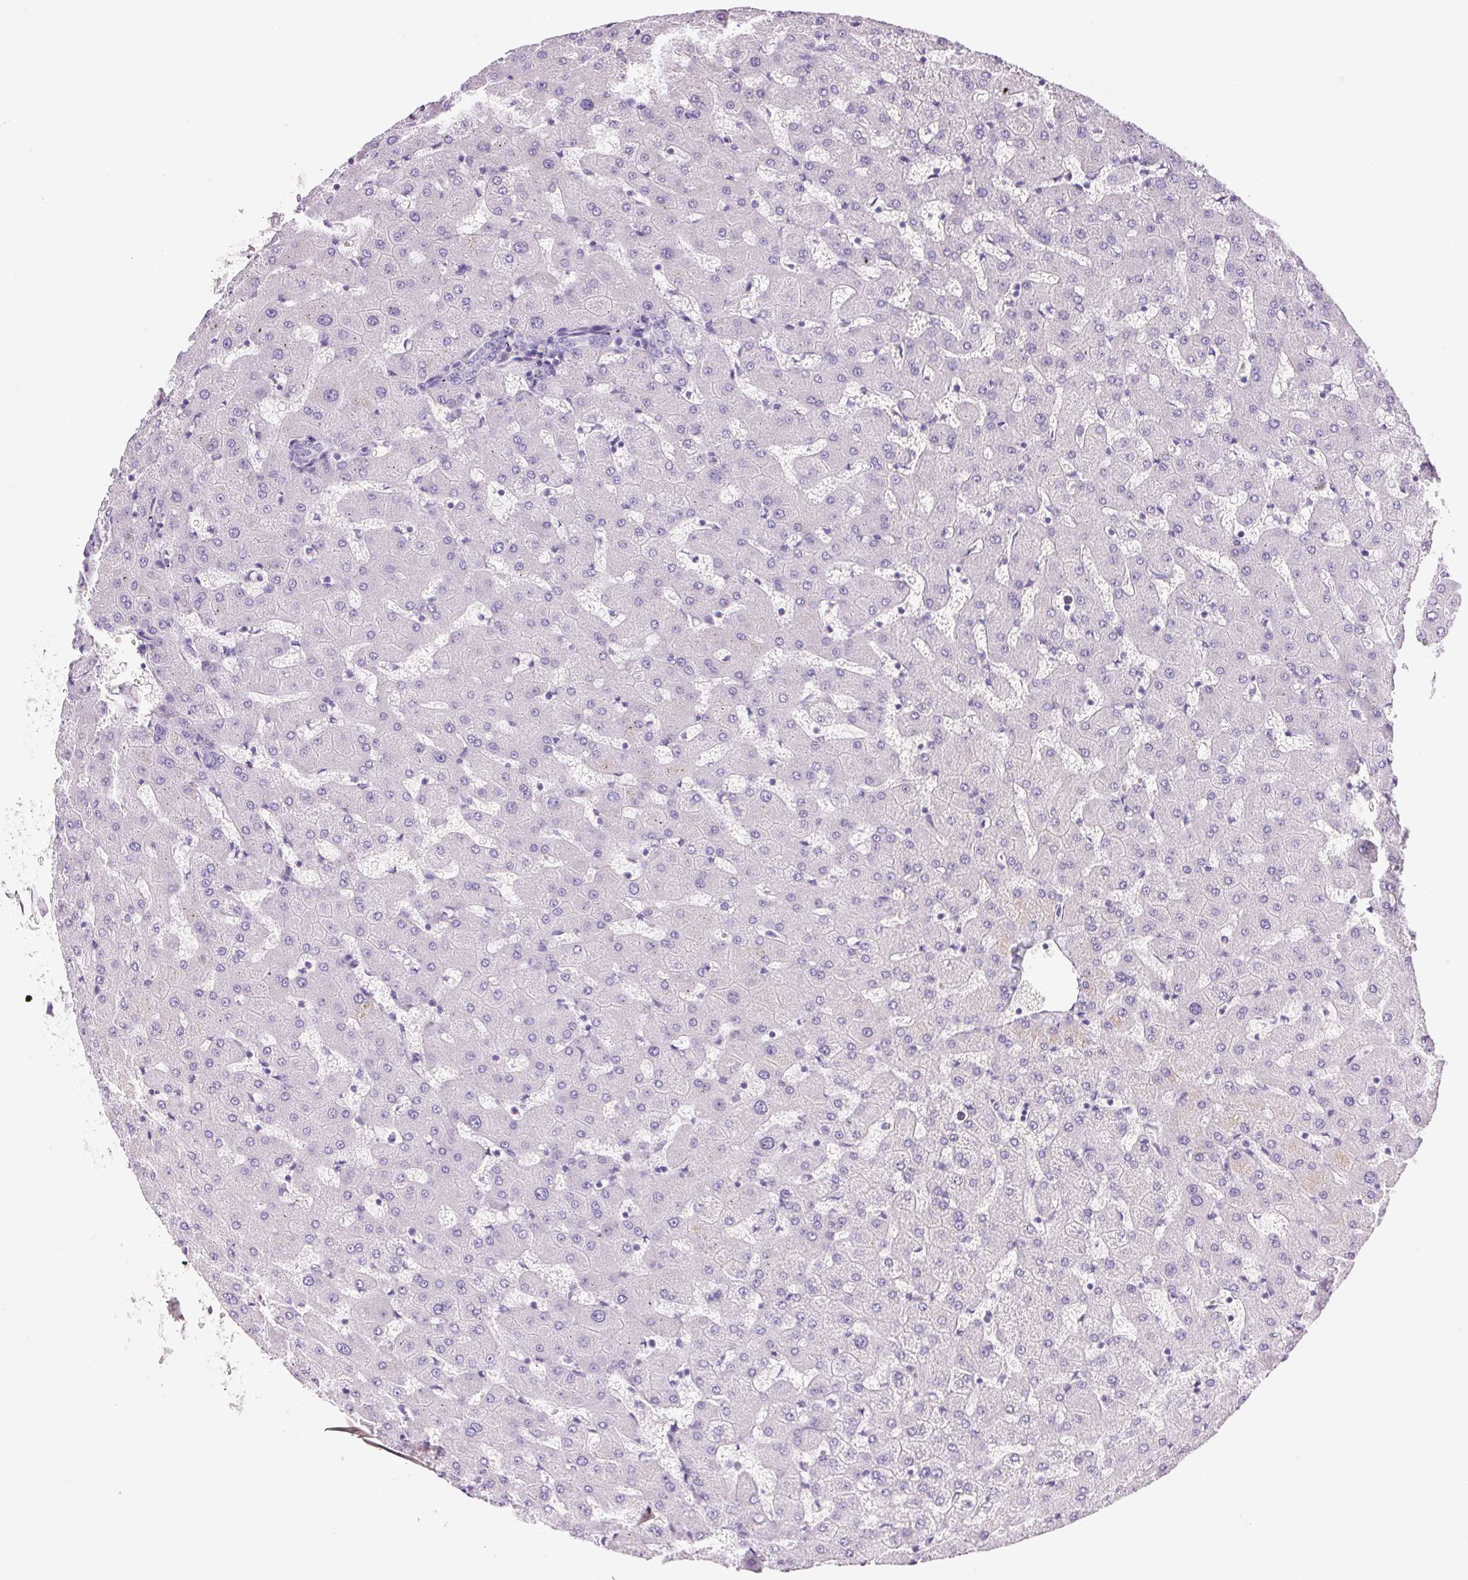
{"staining": {"intensity": "negative", "quantity": "none", "location": "none"}, "tissue": "liver", "cell_type": "Cholangiocytes", "image_type": "normal", "snomed": [{"axis": "morphology", "description": "Normal tissue, NOS"}, {"axis": "topography", "description": "Liver"}], "caption": "Immunohistochemical staining of normal liver exhibits no significant expression in cholangiocytes.", "gene": "ATP6V0A4", "patient": {"sex": "female", "age": 63}}